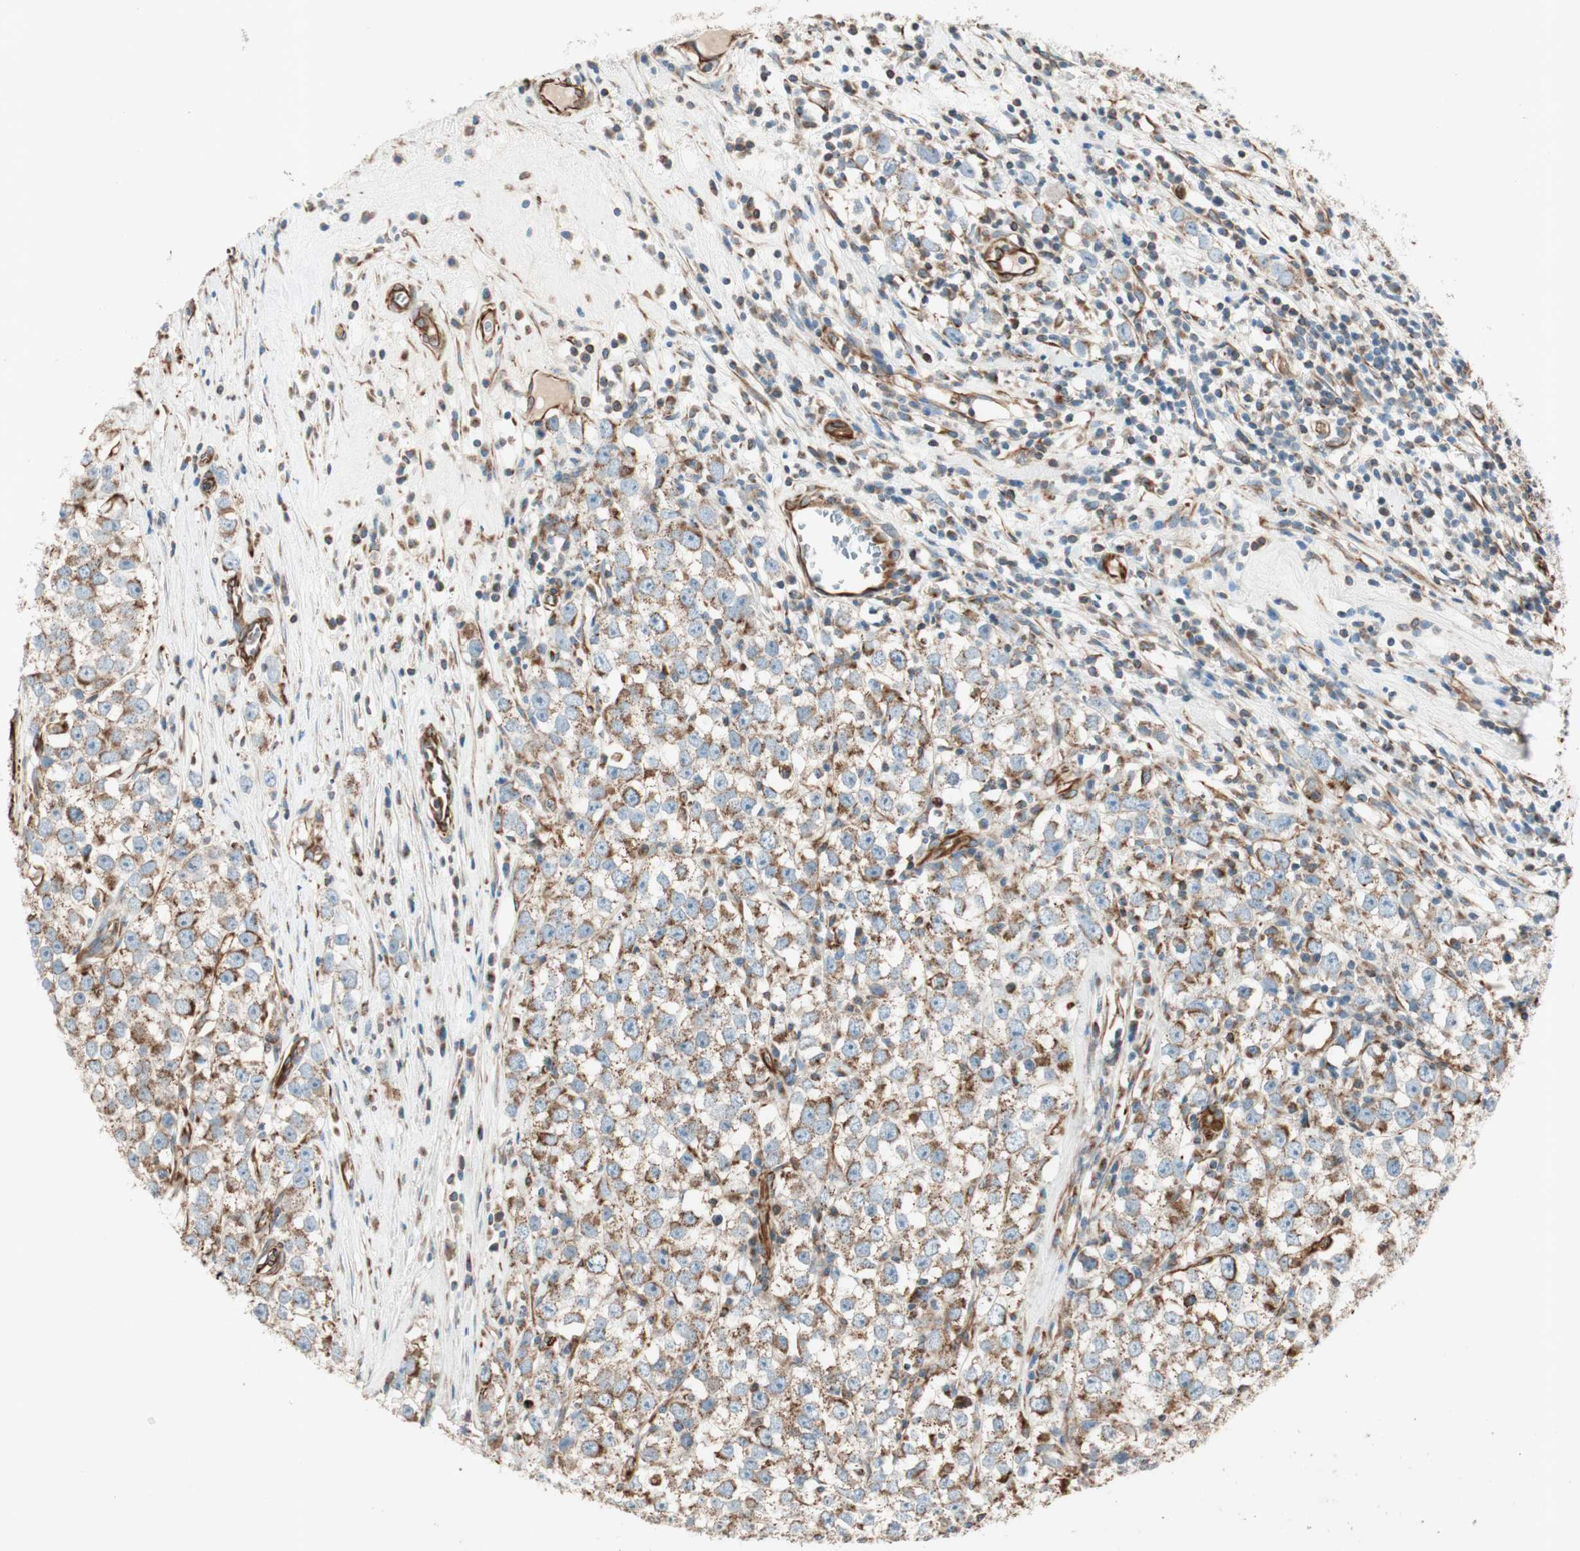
{"staining": {"intensity": "moderate", "quantity": ">75%", "location": "cytoplasmic/membranous"}, "tissue": "testis cancer", "cell_type": "Tumor cells", "image_type": "cancer", "snomed": [{"axis": "morphology", "description": "Seminoma, NOS"}, {"axis": "morphology", "description": "Carcinoma, Embryonal, NOS"}, {"axis": "topography", "description": "Testis"}], "caption": "Immunohistochemical staining of testis cancer reveals medium levels of moderate cytoplasmic/membranous protein staining in about >75% of tumor cells. (brown staining indicates protein expression, while blue staining denotes nuclei).", "gene": "SRCIN1", "patient": {"sex": "male", "age": 52}}